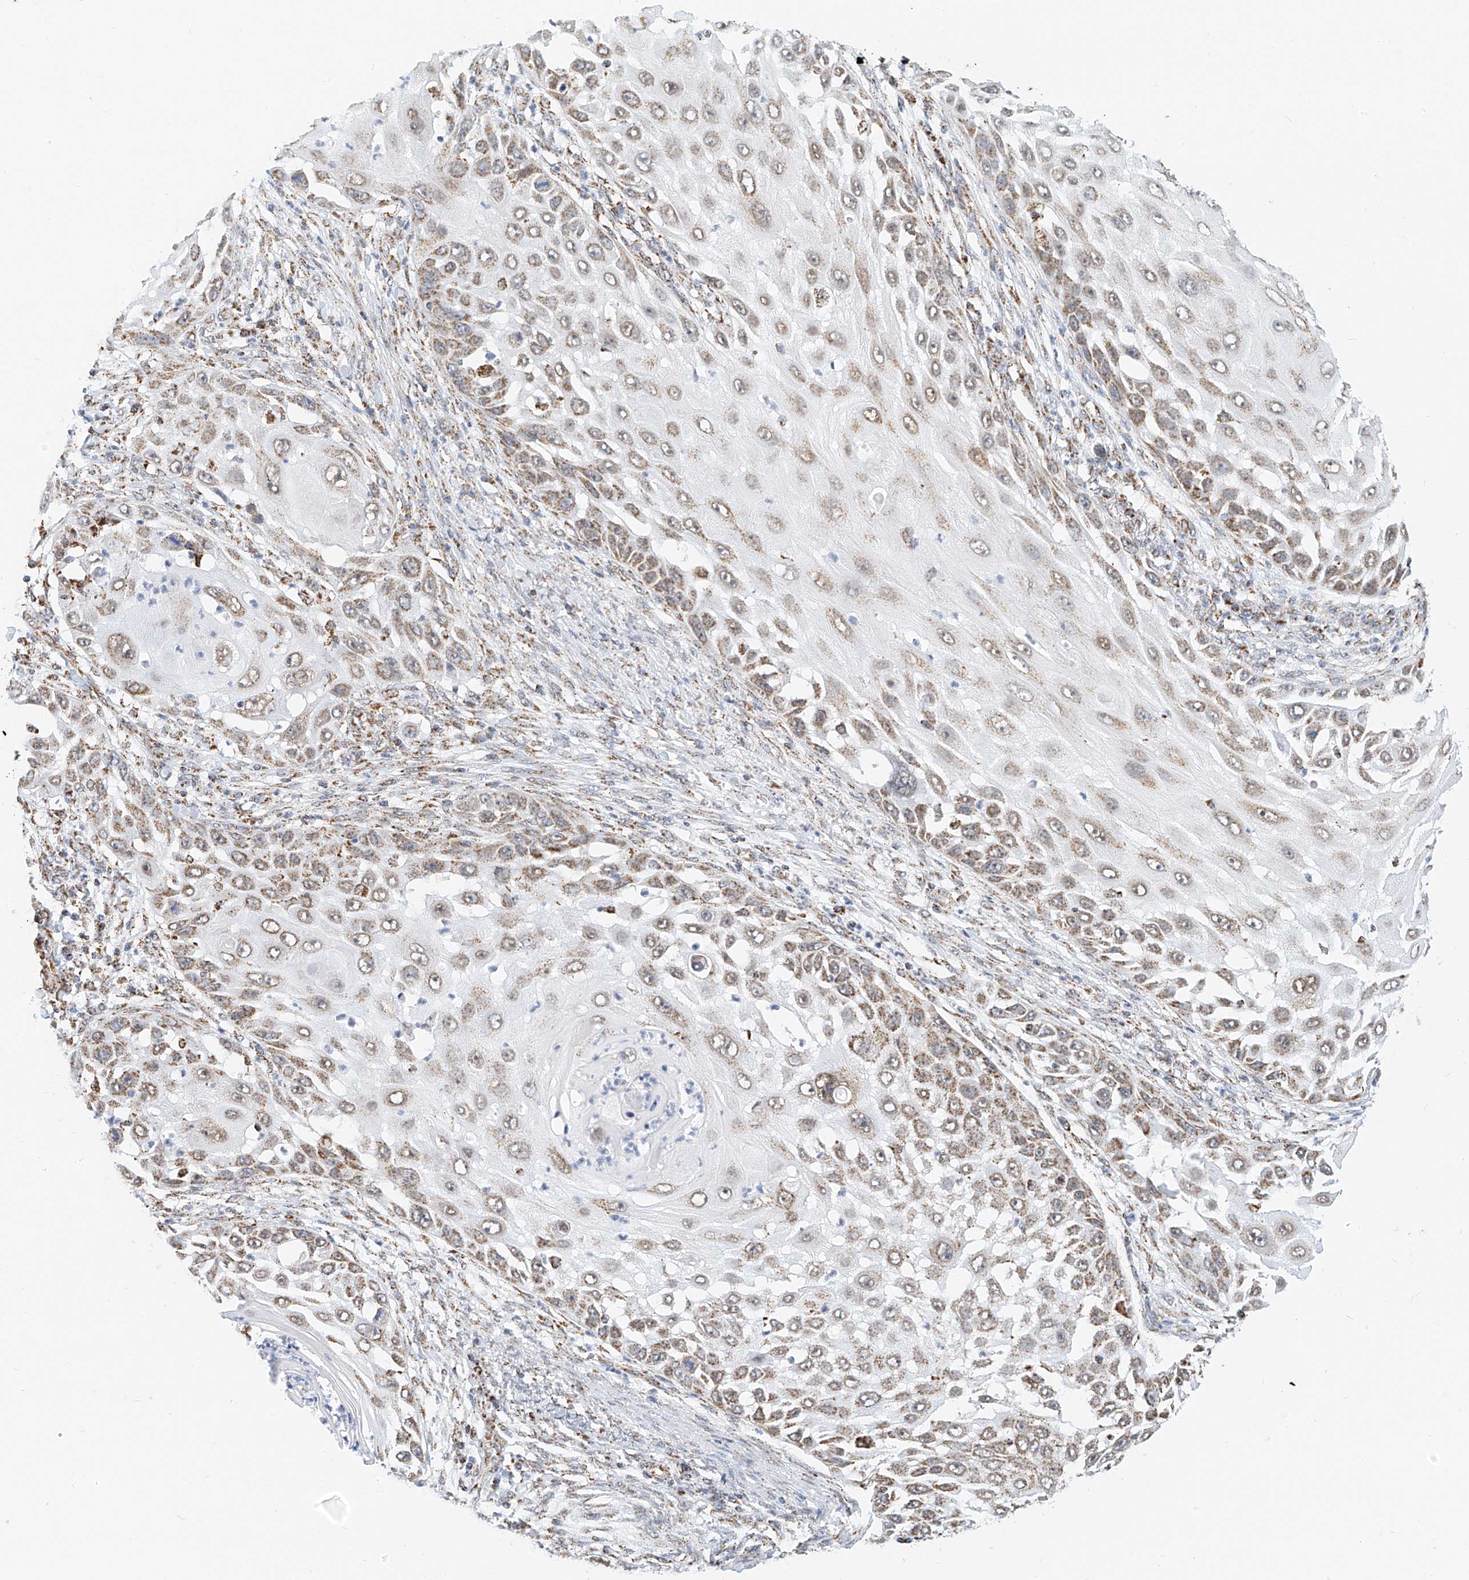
{"staining": {"intensity": "moderate", "quantity": ">75%", "location": "cytoplasmic/membranous"}, "tissue": "skin cancer", "cell_type": "Tumor cells", "image_type": "cancer", "snomed": [{"axis": "morphology", "description": "Squamous cell carcinoma, NOS"}, {"axis": "topography", "description": "Skin"}], "caption": "Immunohistochemistry (IHC) staining of squamous cell carcinoma (skin), which shows medium levels of moderate cytoplasmic/membranous positivity in about >75% of tumor cells indicating moderate cytoplasmic/membranous protein positivity. The staining was performed using DAB (3,3'-diaminobenzidine) (brown) for protein detection and nuclei were counterstained in hematoxylin (blue).", "gene": "NALCN", "patient": {"sex": "female", "age": 44}}